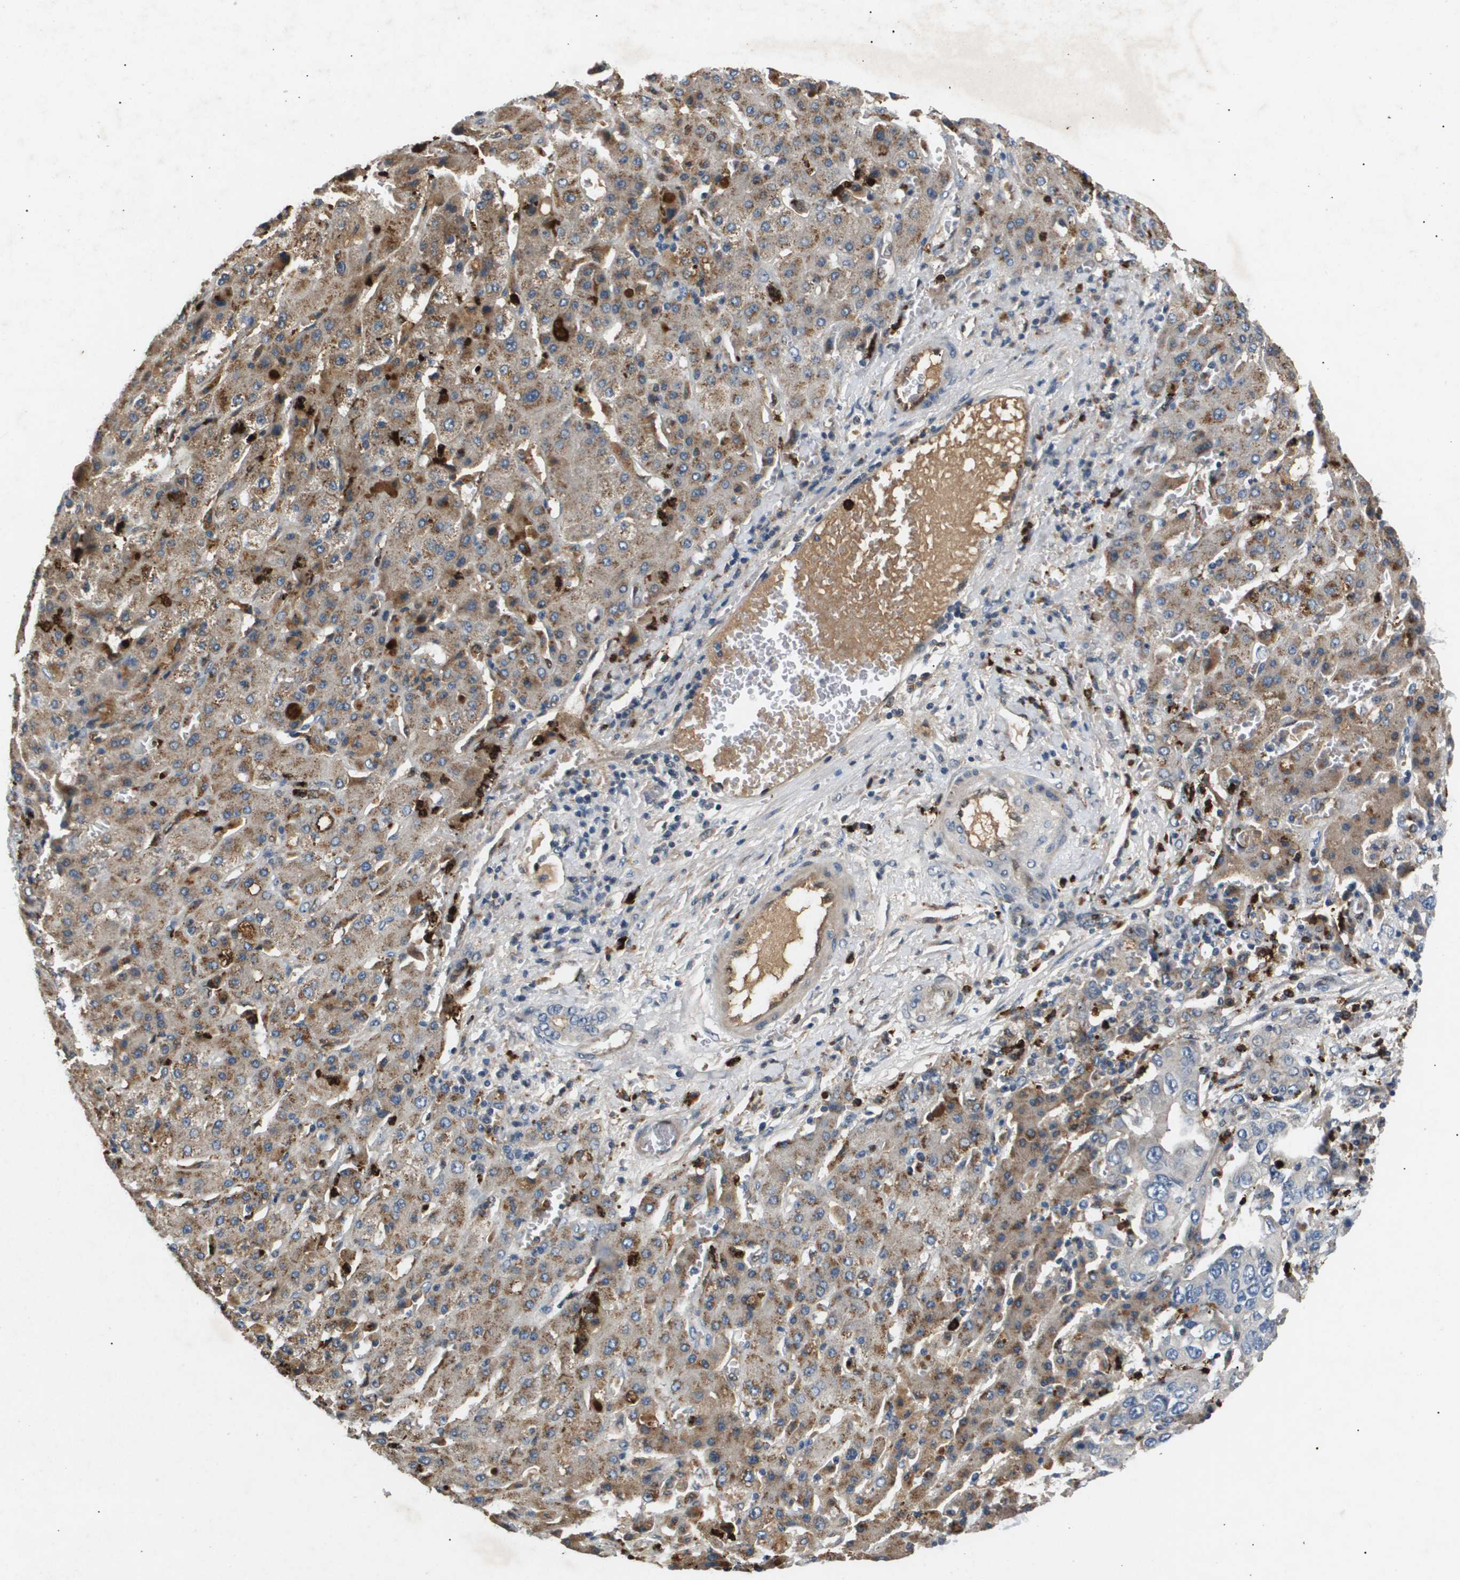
{"staining": {"intensity": "moderate", "quantity": "<25%", "location": "cytoplasmic/membranous"}, "tissue": "liver cancer", "cell_type": "Tumor cells", "image_type": "cancer", "snomed": [{"axis": "morphology", "description": "Cholangiocarcinoma"}, {"axis": "topography", "description": "Liver"}], "caption": "Liver cholangiocarcinoma stained for a protein (brown) demonstrates moderate cytoplasmic/membranous positive staining in approximately <25% of tumor cells.", "gene": "ERG", "patient": {"sex": "female", "age": 52}}